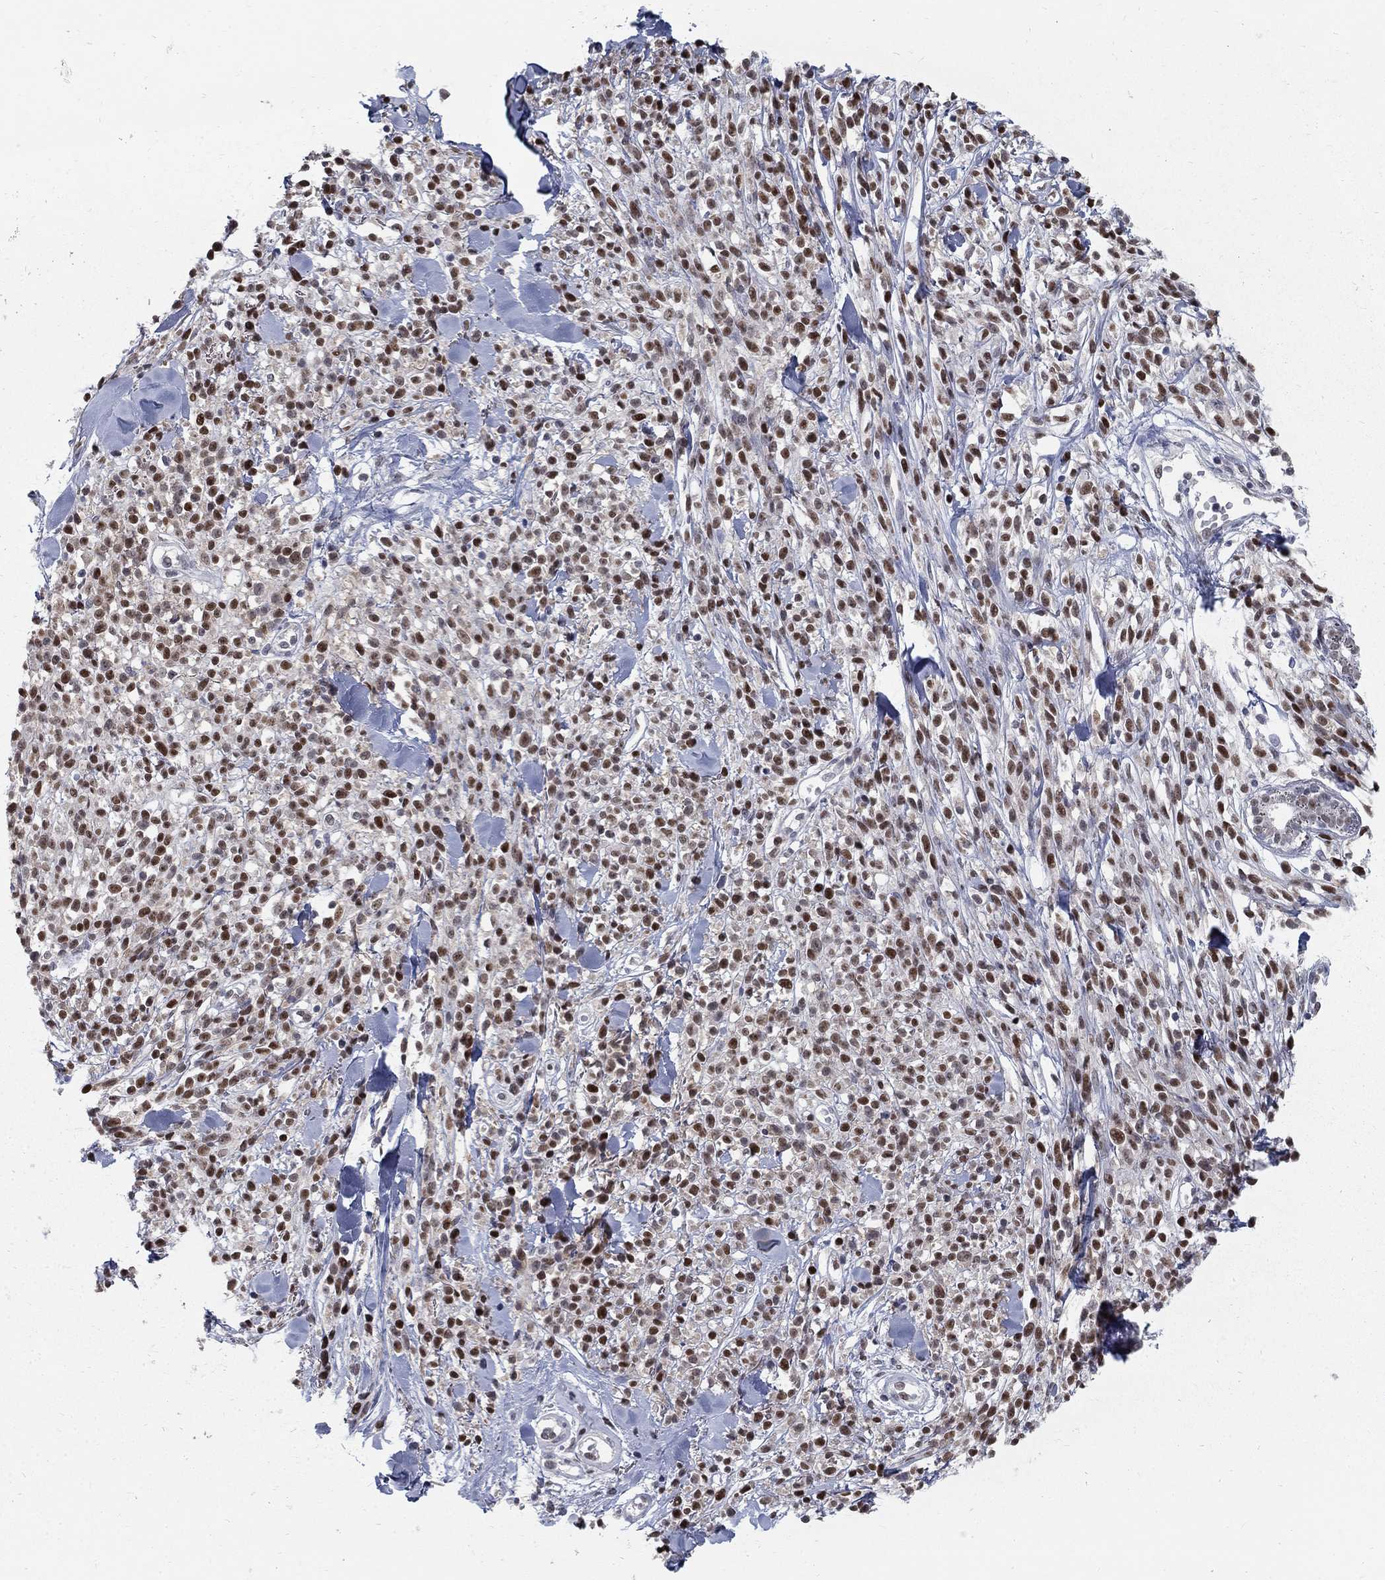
{"staining": {"intensity": "strong", "quantity": ">75%", "location": "nuclear"}, "tissue": "melanoma", "cell_type": "Tumor cells", "image_type": "cancer", "snomed": [{"axis": "morphology", "description": "Malignant melanoma, NOS"}, {"axis": "topography", "description": "Skin"}, {"axis": "topography", "description": "Skin of trunk"}], "caption": "A brown stain labels strong nuclear staining of a protein in human melanoma tumor cells.", "gene": "GCFC2", "patient": {"sex": "male", "age": 74}}